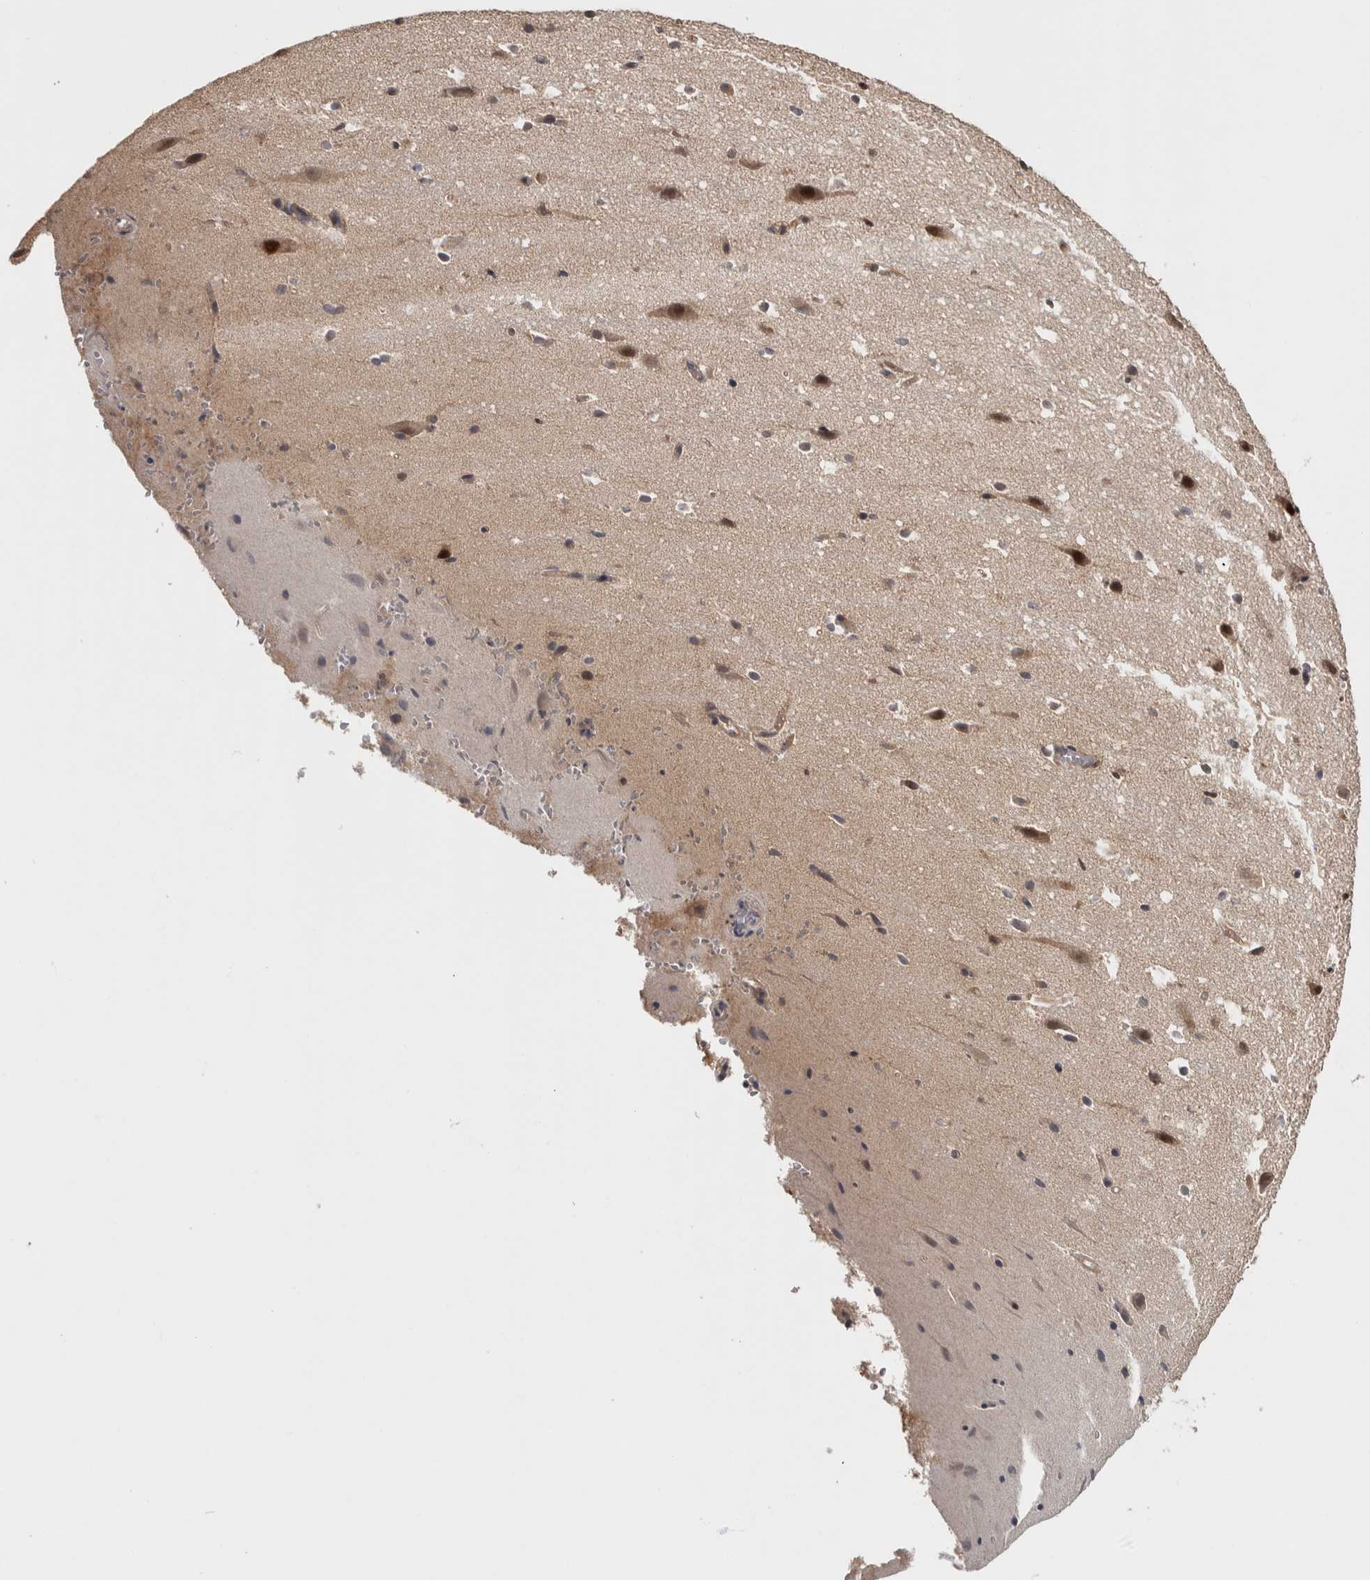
{"staining": {"intensity": "moderate", "quantity": ">75%", "location": "cytoplasmic/membranous,nuclear"}, "tissue": "cerebral cortex", "cell_type": "Endothelial cells", "image_type": "normal", "snomed": [{"axis": "morphology", "description": "Normal tissue, NOS"}, {"axis": "morphology", "description": "Developmental malformation"}, {"axis": "topography", "description": "Cerebral cortex"}], "caption": "Immunohistochemistry (IHC) (DAB) staining of unremarkable cerebral cortex demonstrates moderate cytoplasmic/membranous,nuclear protein expression in approximately >75% of endothelial cells. (IHC, brightfield microscopy, high magnification).", "gene": "RPS6KA4", "patient": {"sex": "female", "age": 30}}